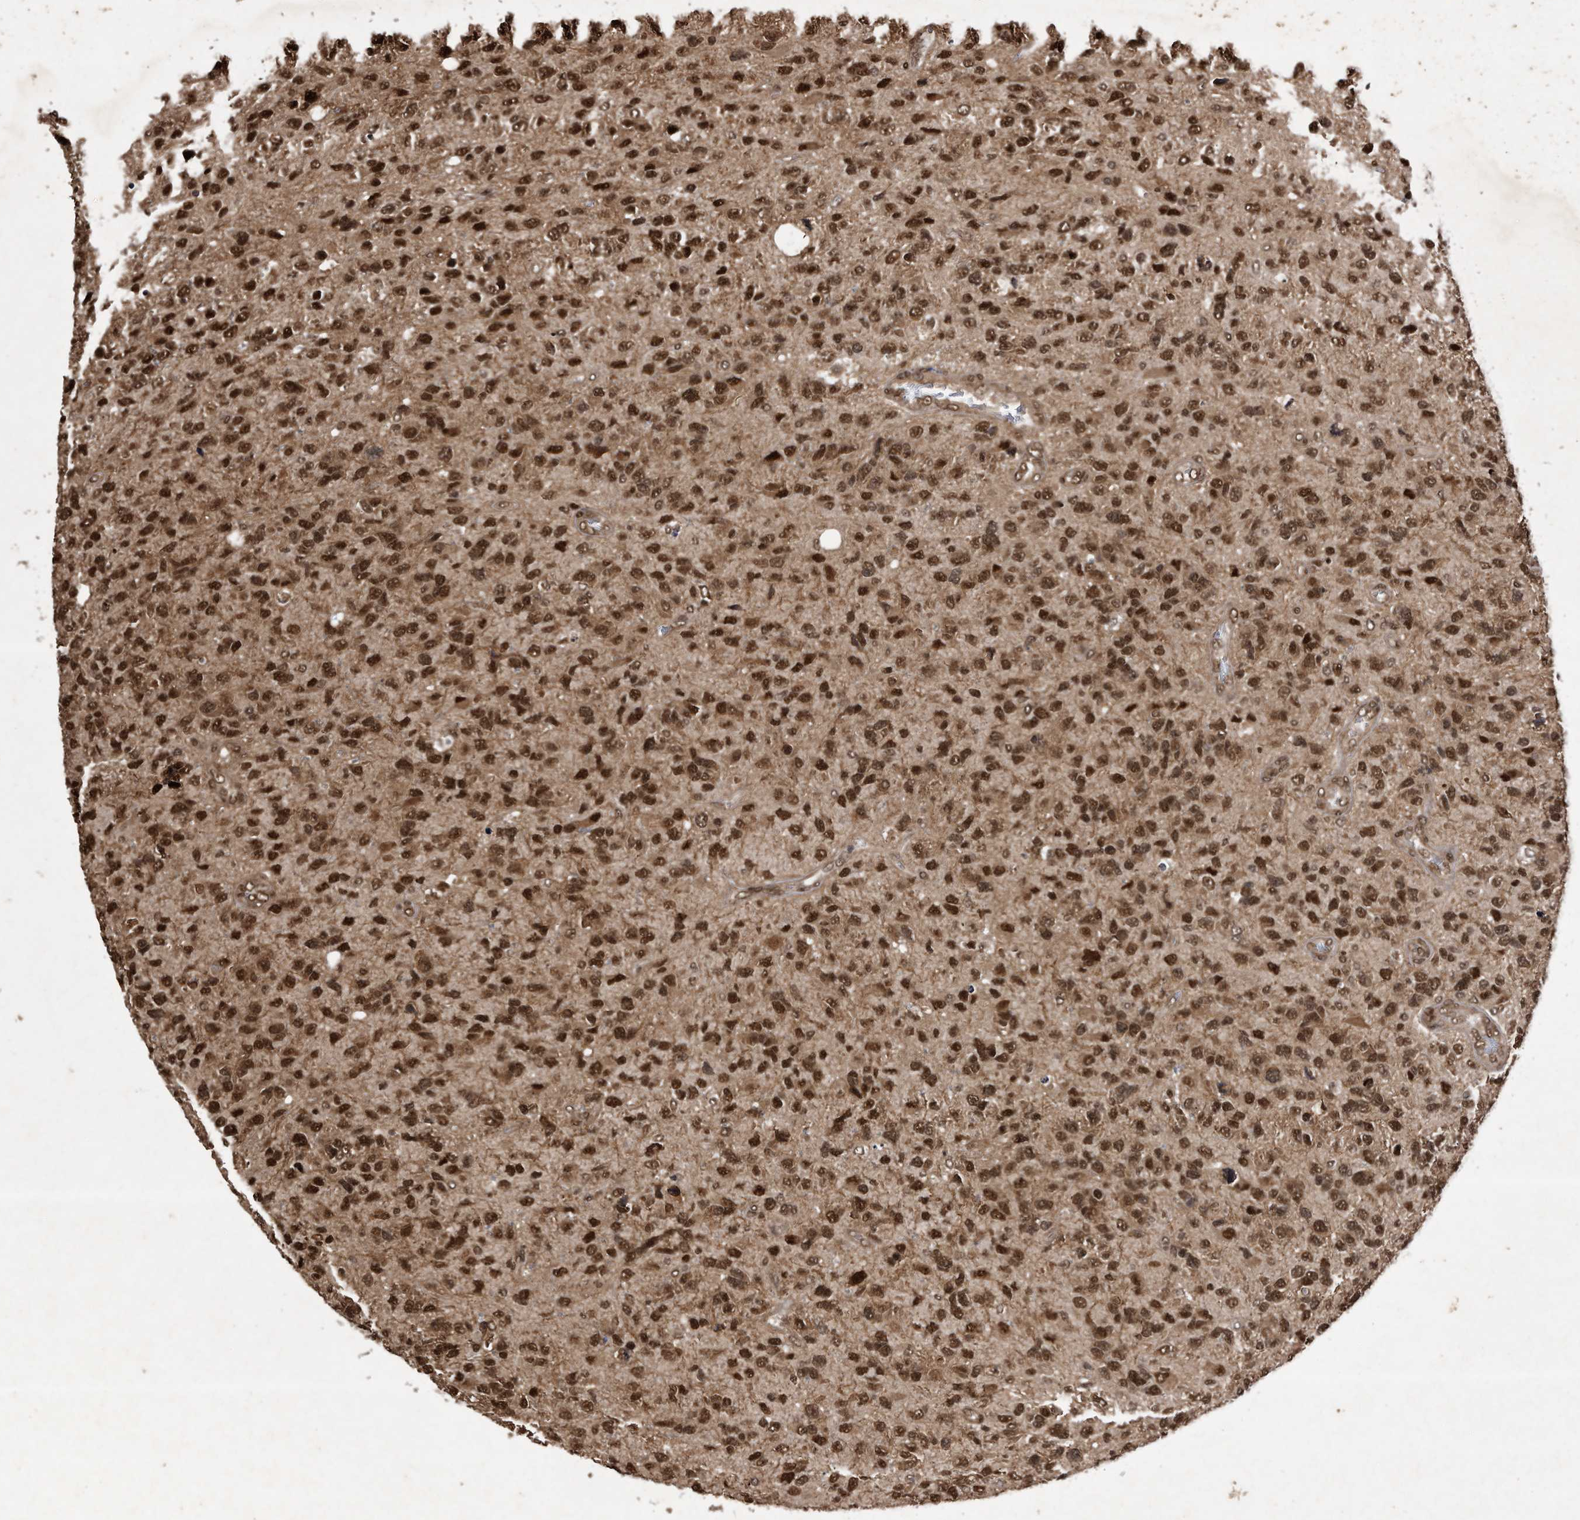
{"staining": {"intensity": "strong", "quantity": ">75%", "location": "nuclear"}, "tissue": "glioma", "cell_type": "Tumor cells", "image_type": "cancer", "snomed": [{"axis": "morphology", "description": "Glioma, malignant, High grade"}, {"axis": "topography", "description": "Brain"}], "caption": "Glioma was stained to show a protein in brown. There is high levels of strong nuclear expression in about >75% of tumor cells.", "gene": "RAD23B", "patient": {"sex": "female", "age": 58}}